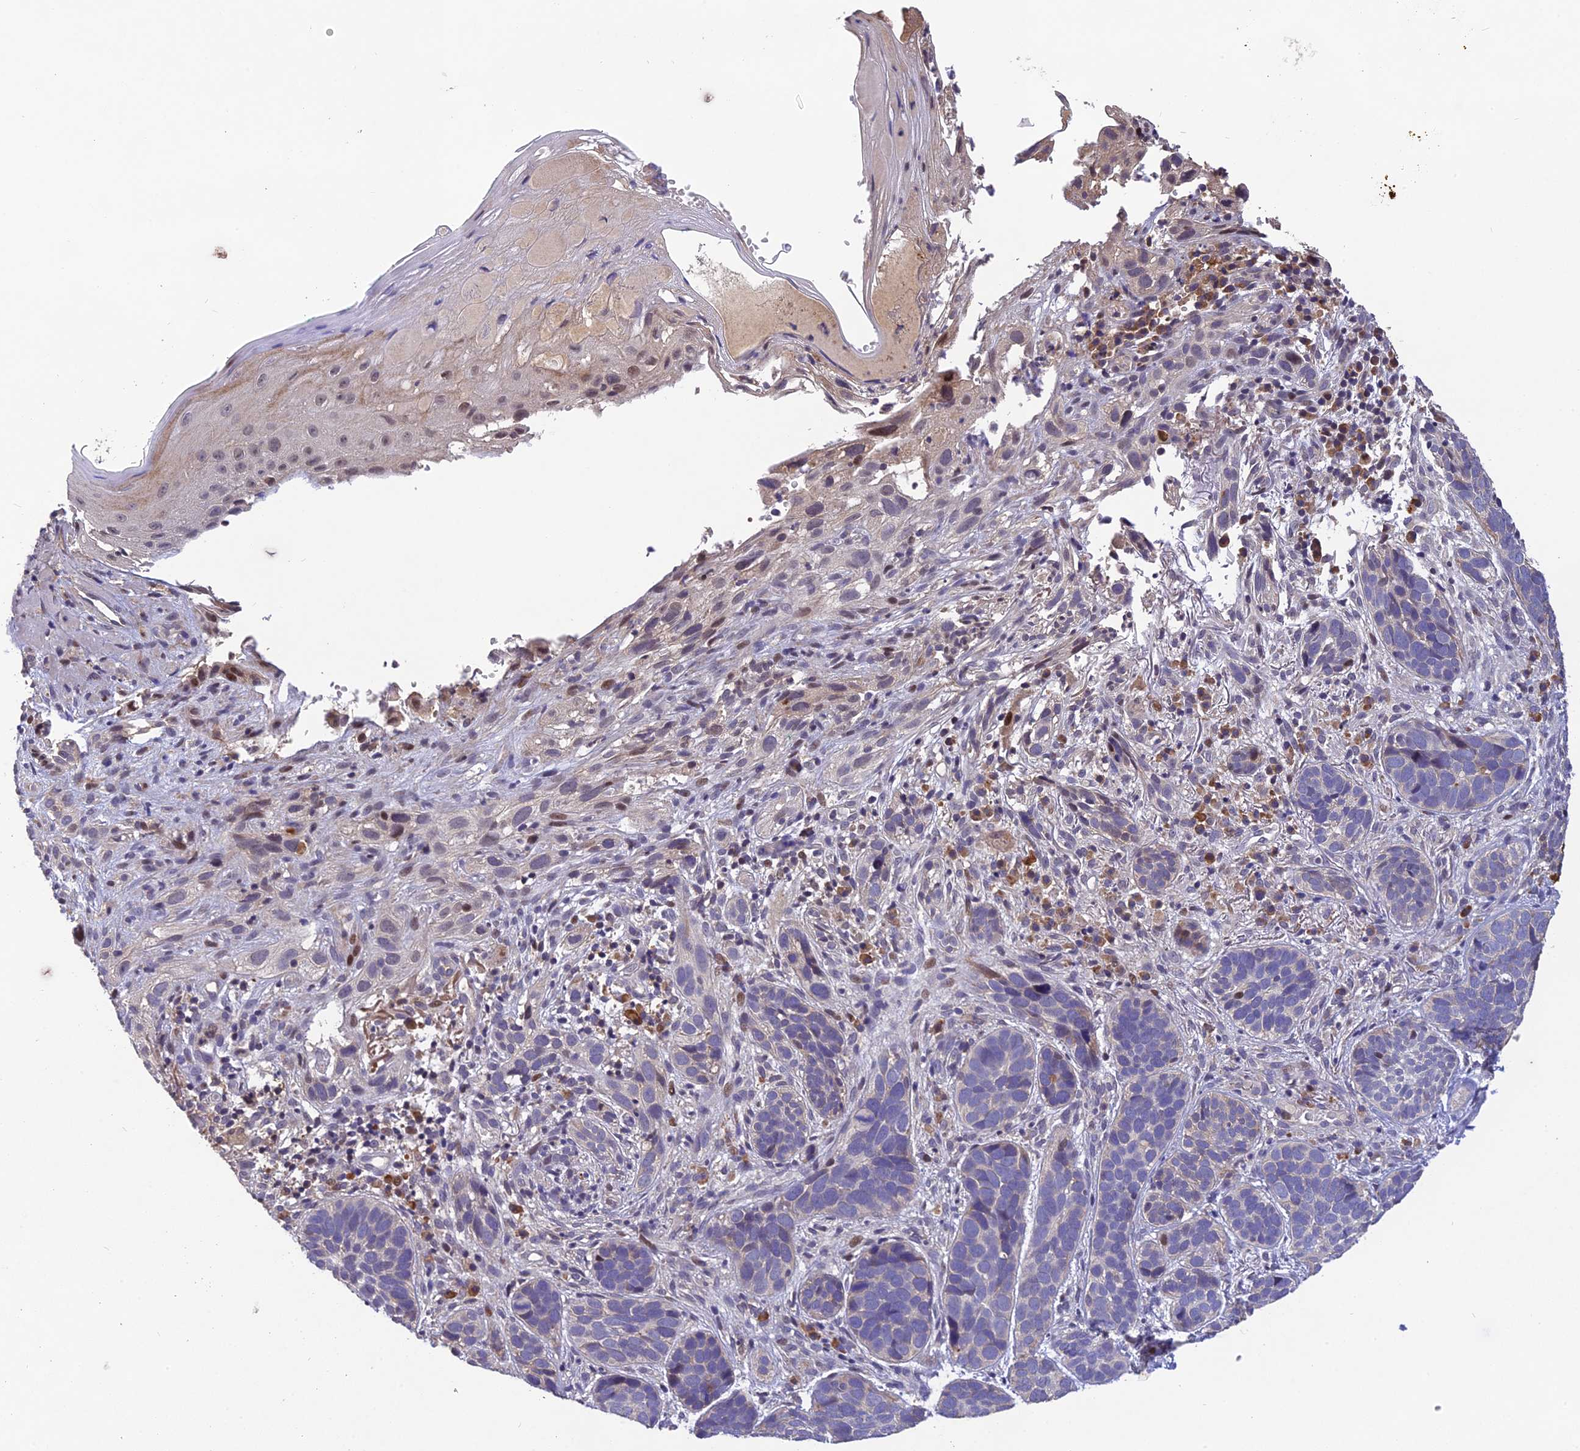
{"staining": {"intensity": "negative", "quantity": "none", "location": "none"}, "tissue": "skin cancer", "cell_type": "Tumor cells", "image_type": "cancer", "snomed": [{"axis": "morphology", "description": "Basal cell carcinoma"}, {"axis": "topography", "description": "Skin"}], "caption": "IHC photomicrograph of neoplastic tissue: skin cancer (basal cell carcinoma) stained with DAB (3,3'-diaminobenzidine) shows no significant protein staining in tumor cells.", "gene": "DENND5B", "patient": {"sex": "male", "age": 71}}